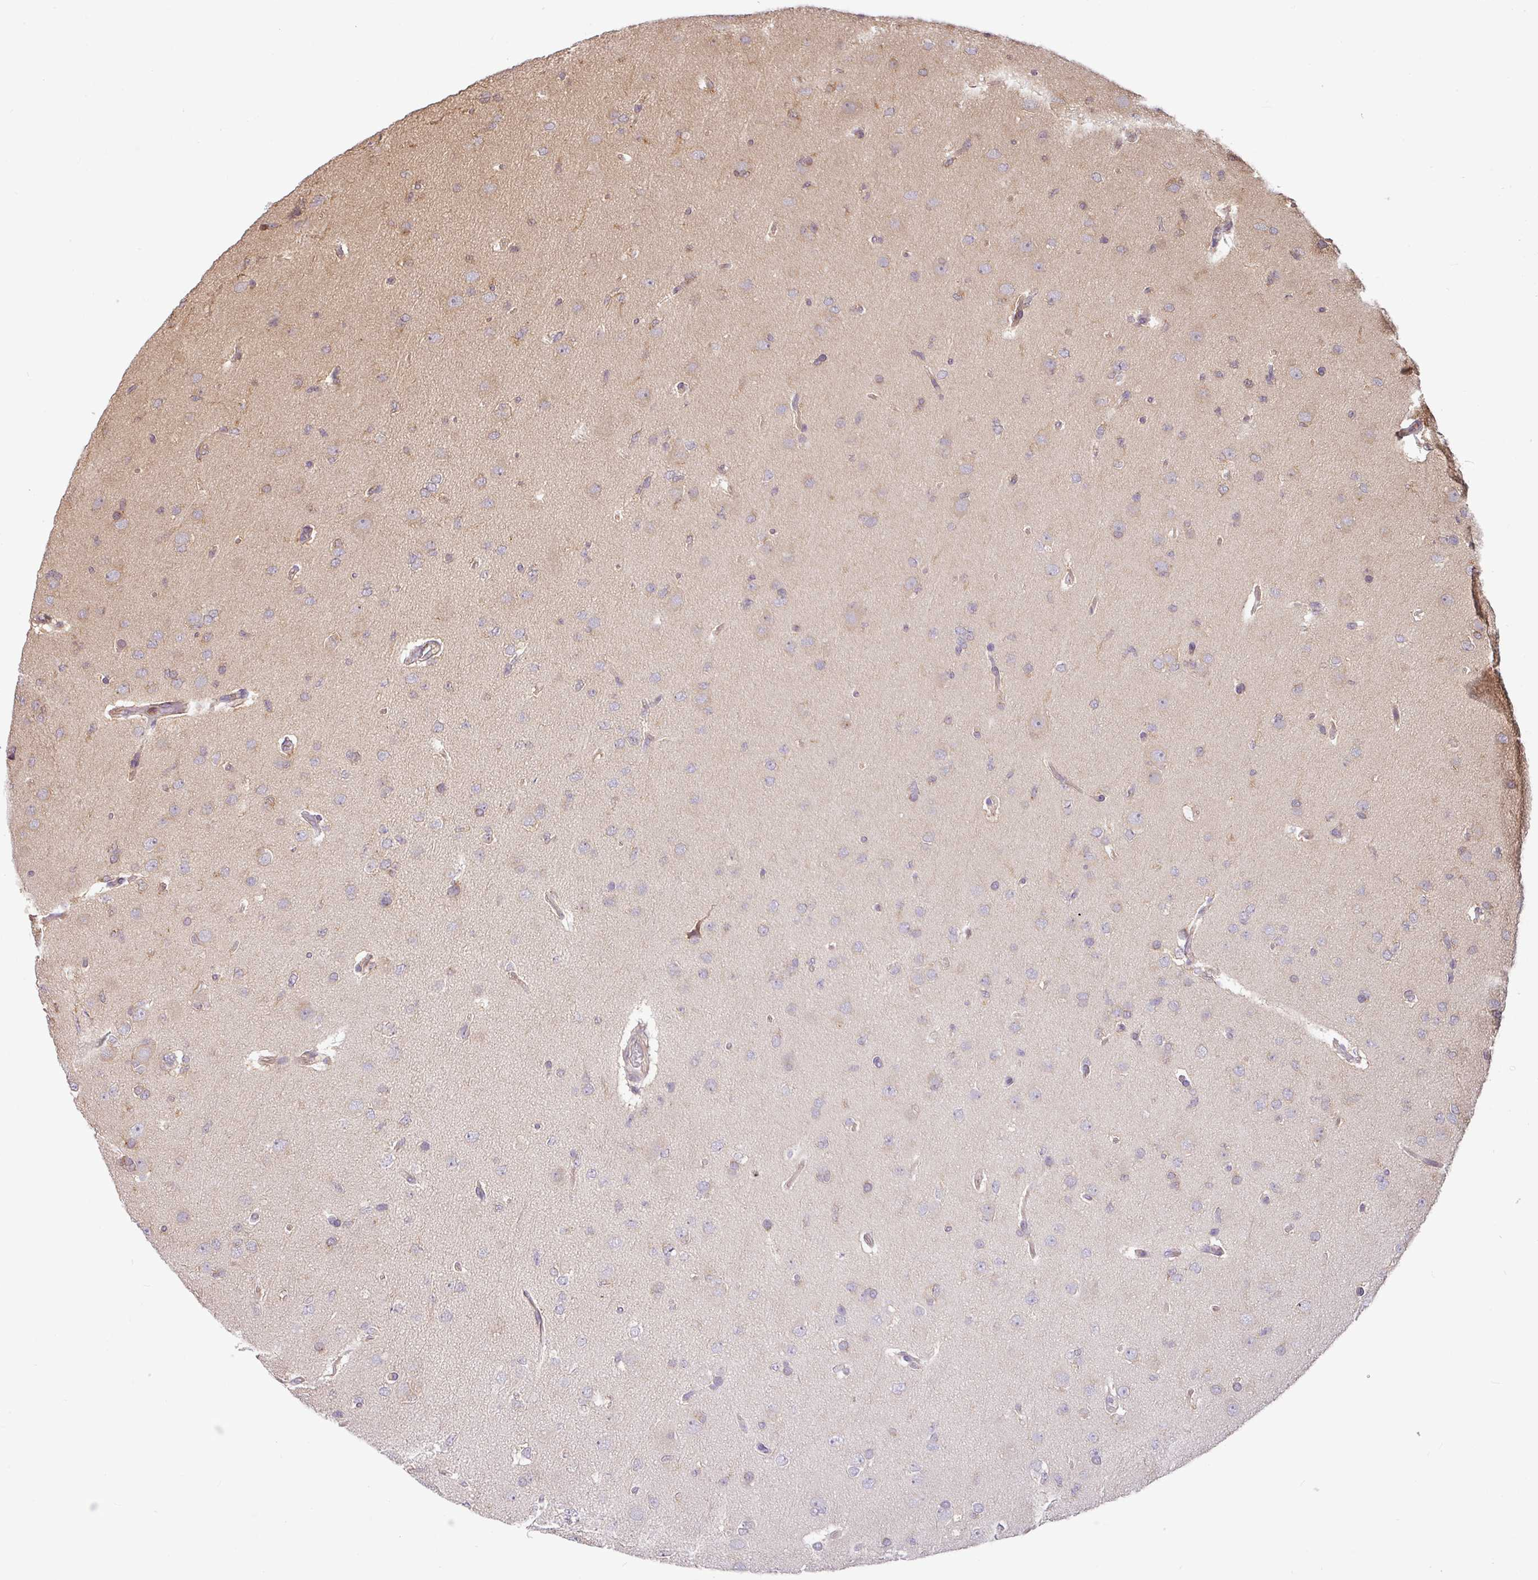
{"staining": {"intensity": "moderate", "quantity": "25%-75%", "location": "cytoplasmic/membranous,nuclear"}, "tissue": "glioma", "cell_type": "Tumor cells", "image_type": "cancer", "snomed": [{"axis": "morphology", "description": "Glioma, malignant, Low grade"}, {"axis": "topography", "description": "Brain"}], "caption": "Glioma was stained to show a protein in brown. There is medium levels of moderate cytoplasmic/membranous and nuclear positivity in approximately 25%-75% of tumor cells.", "gene": "SHB", "patient": {"sex": "female", "age": 33}}